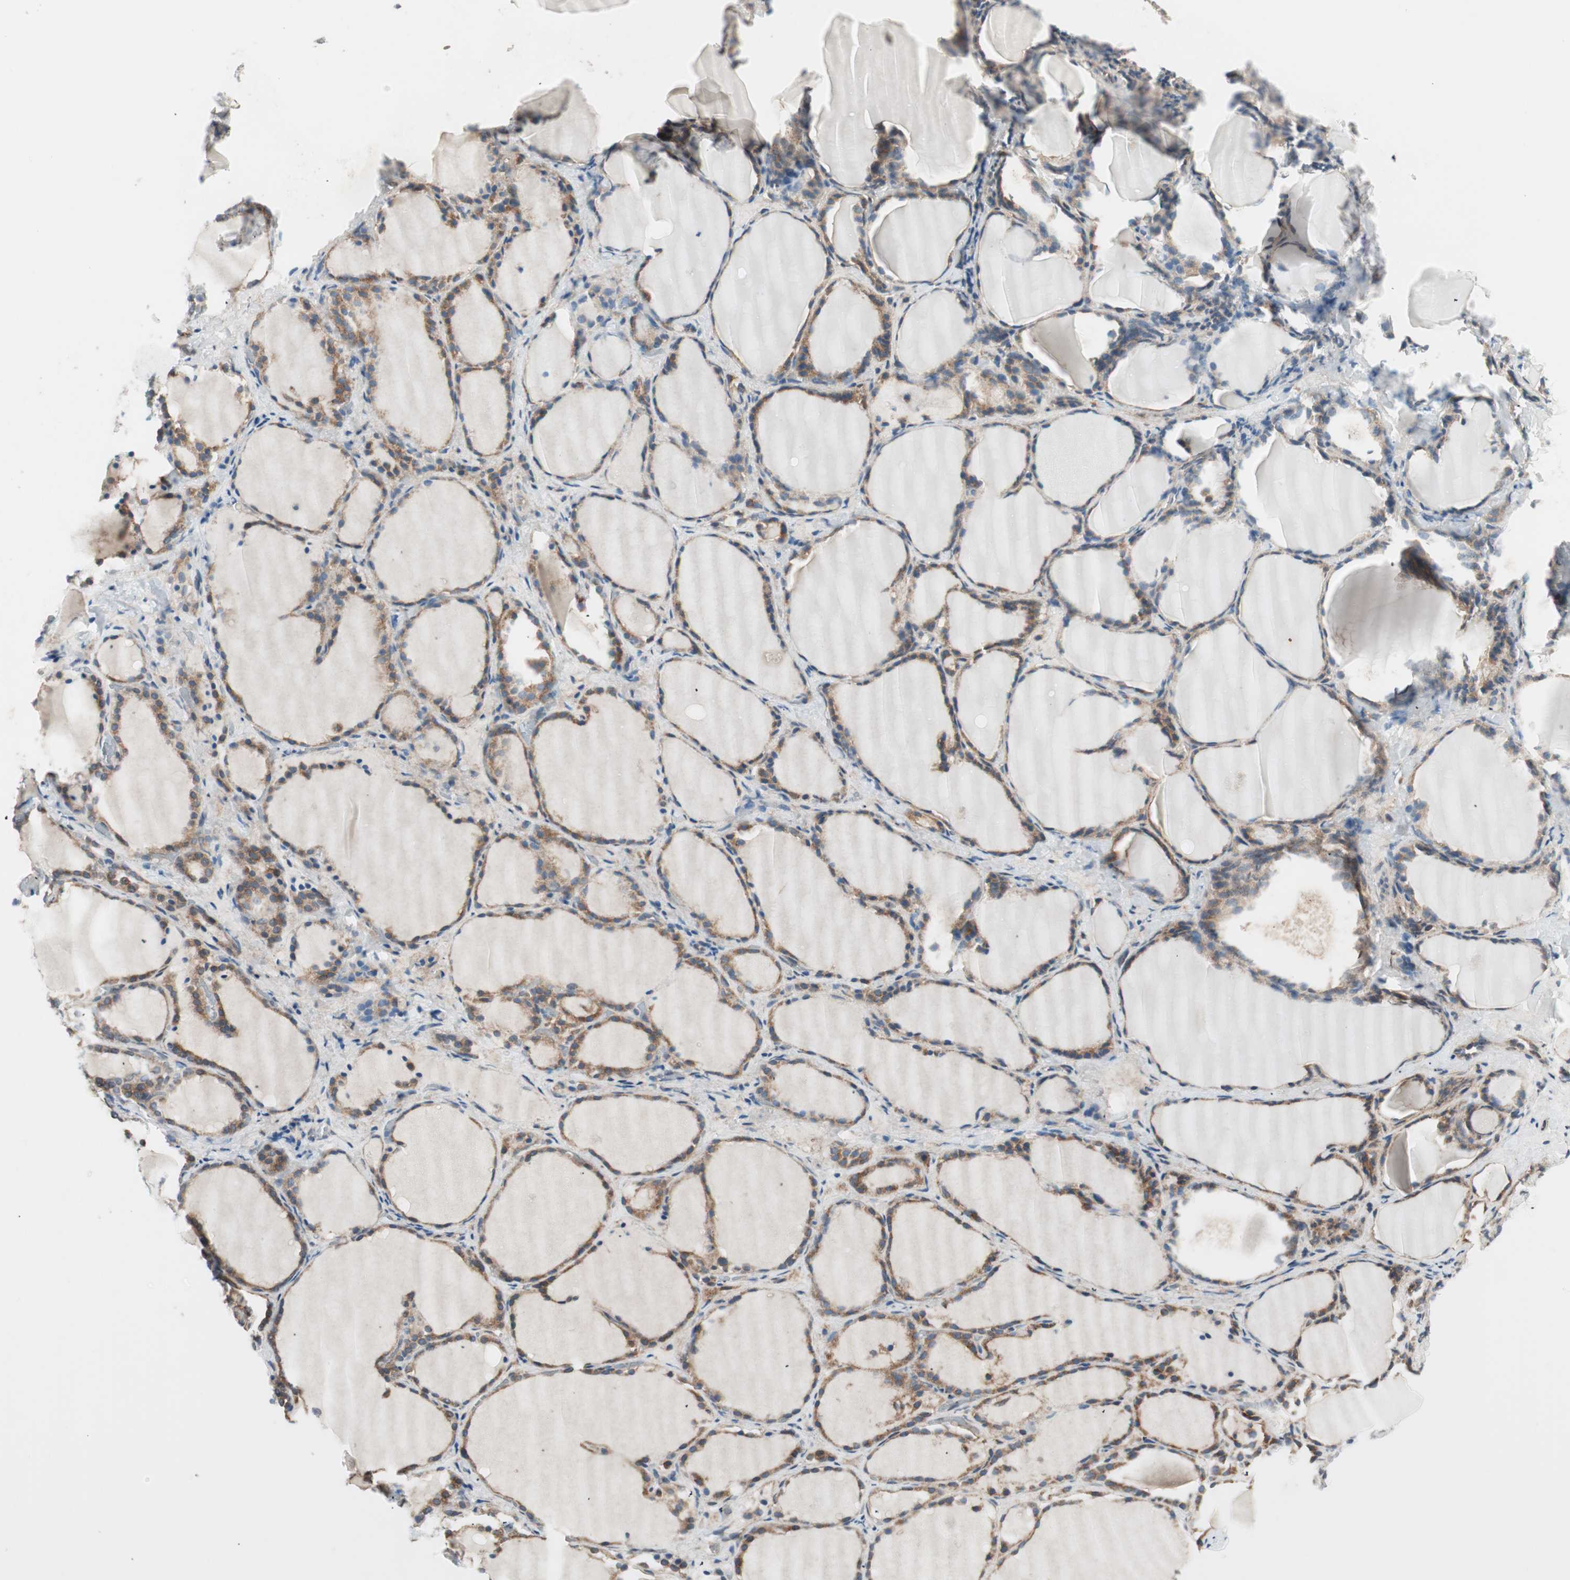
{"staining": {"intensity": "moderate", "quantity": ">75%", "location": "cytoplasmic/membranous"}, "tissue": "thyroid gland", "cell_type": "Glandular cells", "image_type": "normal", "snomed": [{"axis": "morphology", "description": "Normal tissue, NOS"}, {"axis": "morphology", "description": "Papillary adenocarcinoma, NOS"}, {"axis": "topography", "description": "Thyroid gland"}], "caption": "Normal thyroid gland displays moderate cytoplasmic/membranous staining in about >75% of glandular cells.", "gene": "RAB5A", "patient": {"sex": "female", "age": 30}}